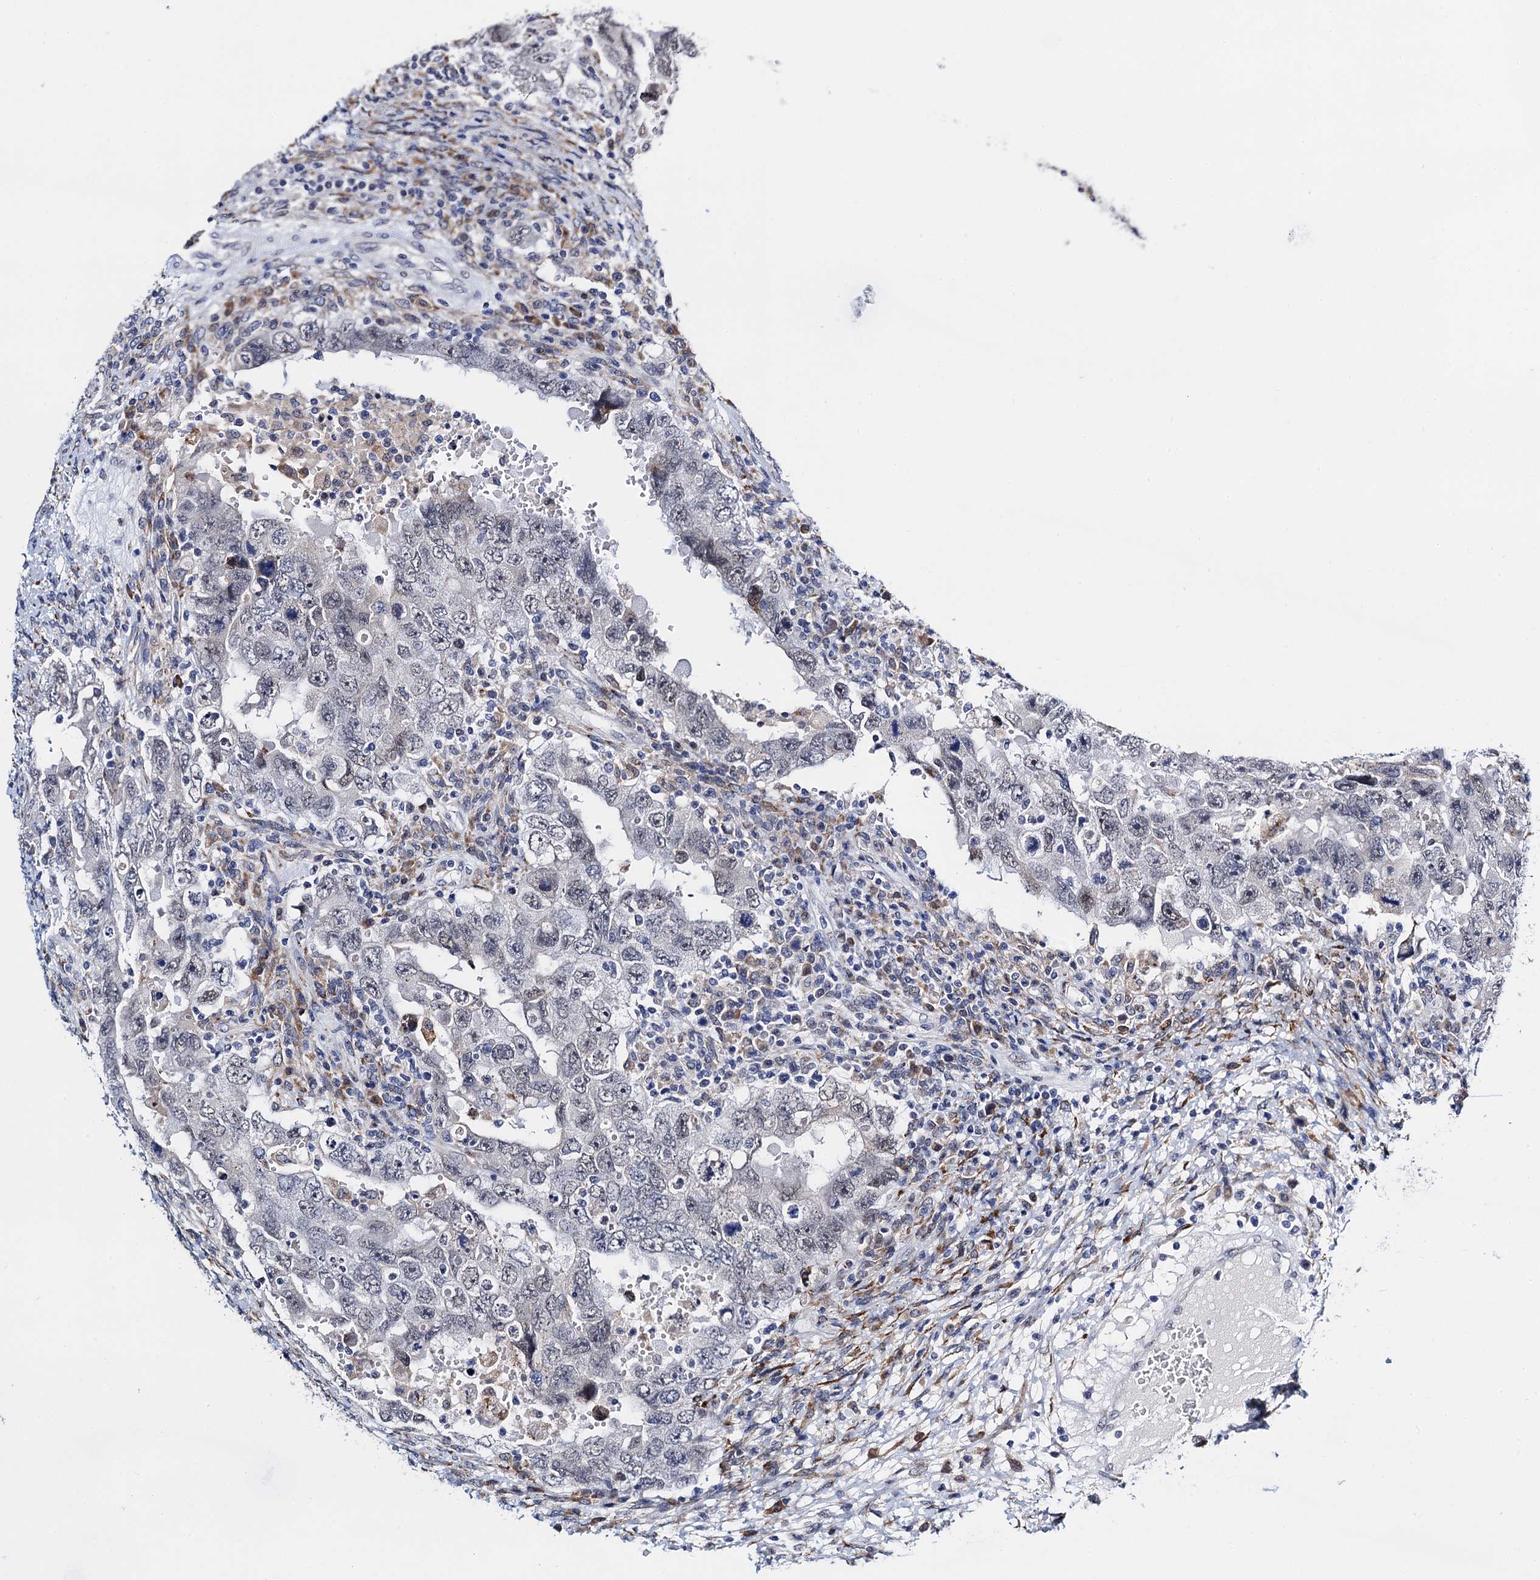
{"staining": {"intensity": "weak", "quantity": "<25%", "location": "nuclear"}, "tissue": "testis cancer", "cell_type": "Tumor cells", "image_type": "cancer", "snomed": [{"axis": "morphology", "description": "Carcinoma, Embryonal, NOS"}, {"axis": "topography", "description": "Testis"}], "caption": "A high-resolution micrograph shows IHC staining of testis embryonal carcinoma, which displays no significant positivity in tumor cells. Nuclei are stained in blue.", "gene": "SLC7A10", "patient": {"sex": "male", "age": 26}}